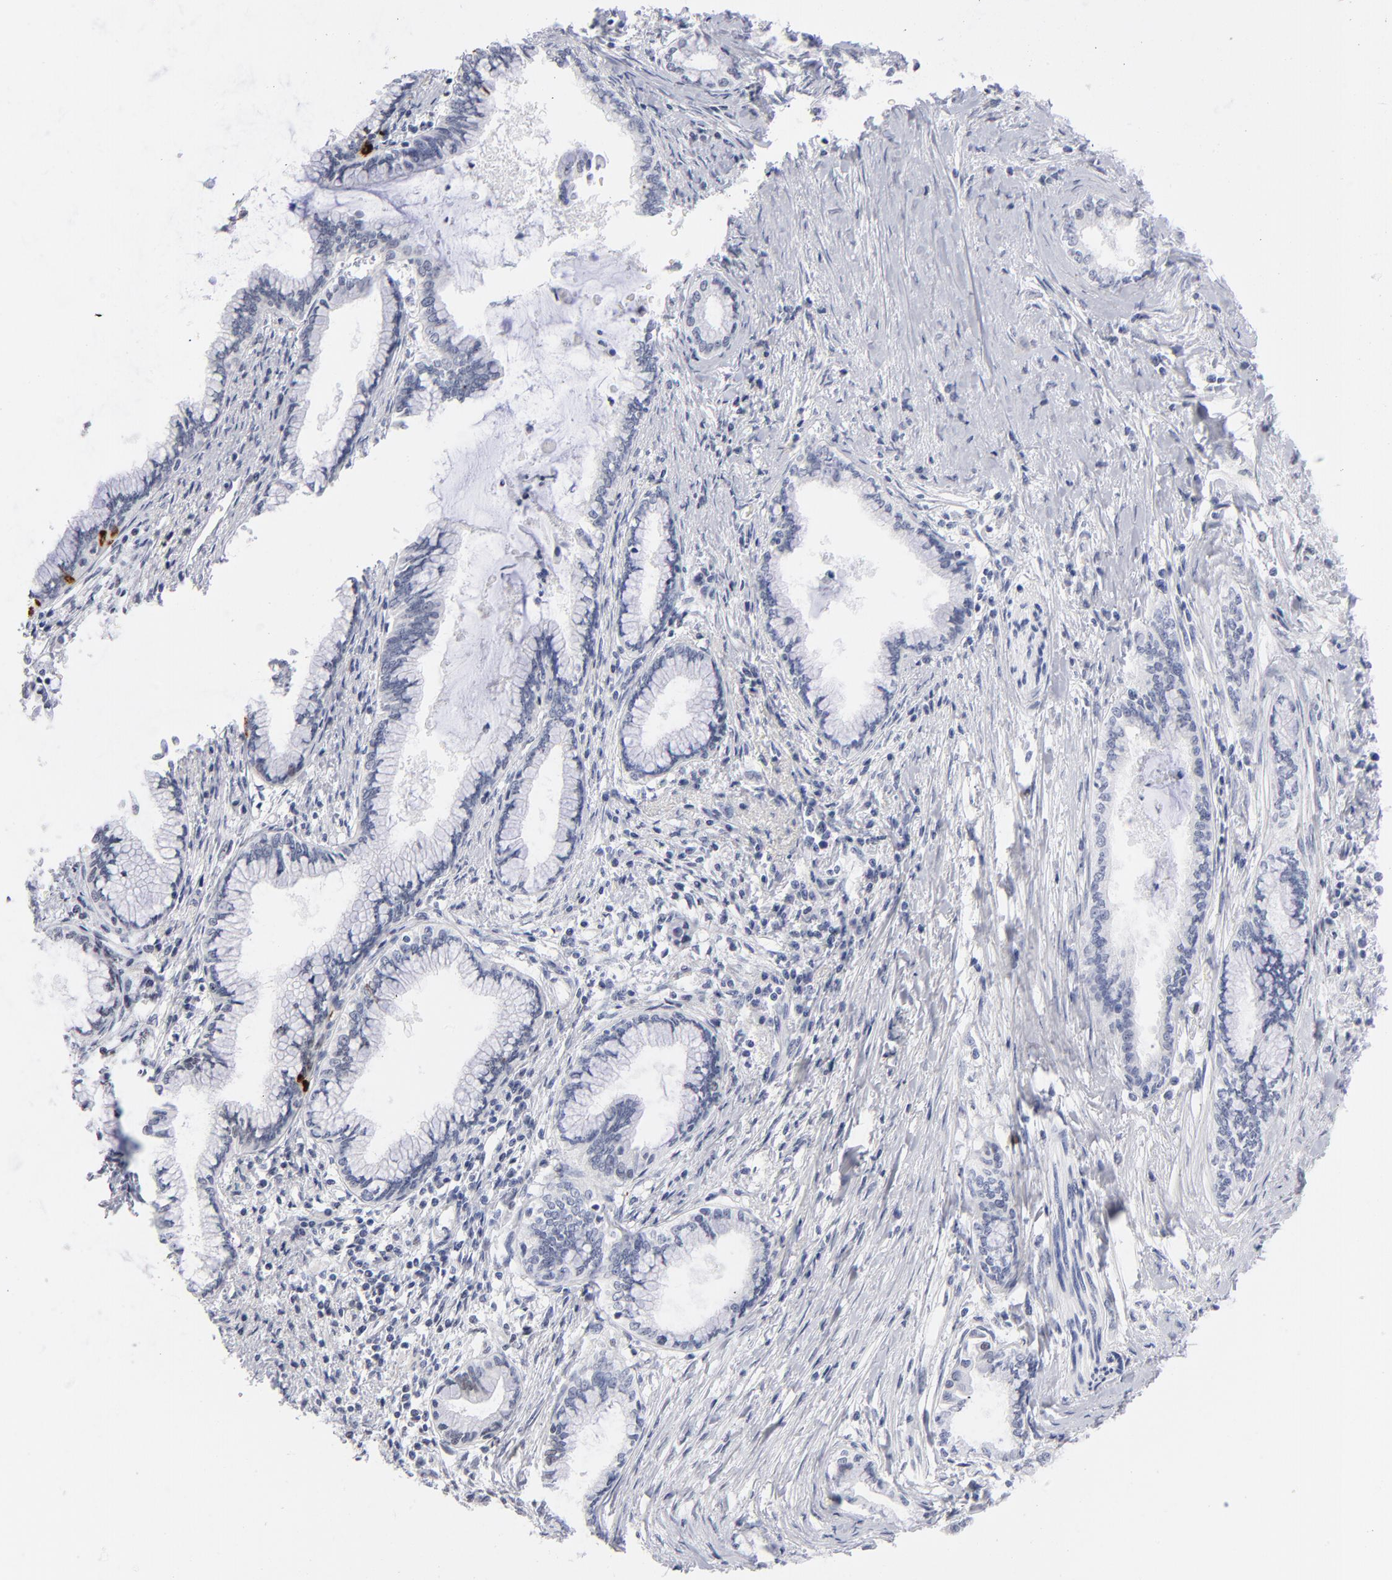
{"staining": {"intensity": "strong", "quantity": "<25%", "location": "cytoplasmic/membranous"}, "tissue": "pancreatic cancer", "cell_type": "Tumor cells", "image_type": "cancer", "snomed": [{"axis": "morphology", "description": "Adenocarcinoma, NOS"}, {"axis": "topography", "description": "Pancreas"}], "caption": "Strong cytoplasmic/membranous expression is present in approximately <25% of tumor cells in pancreatic cancer.", "gene": "KHNYN", "patient": {"sex": "female", "age": 64}}